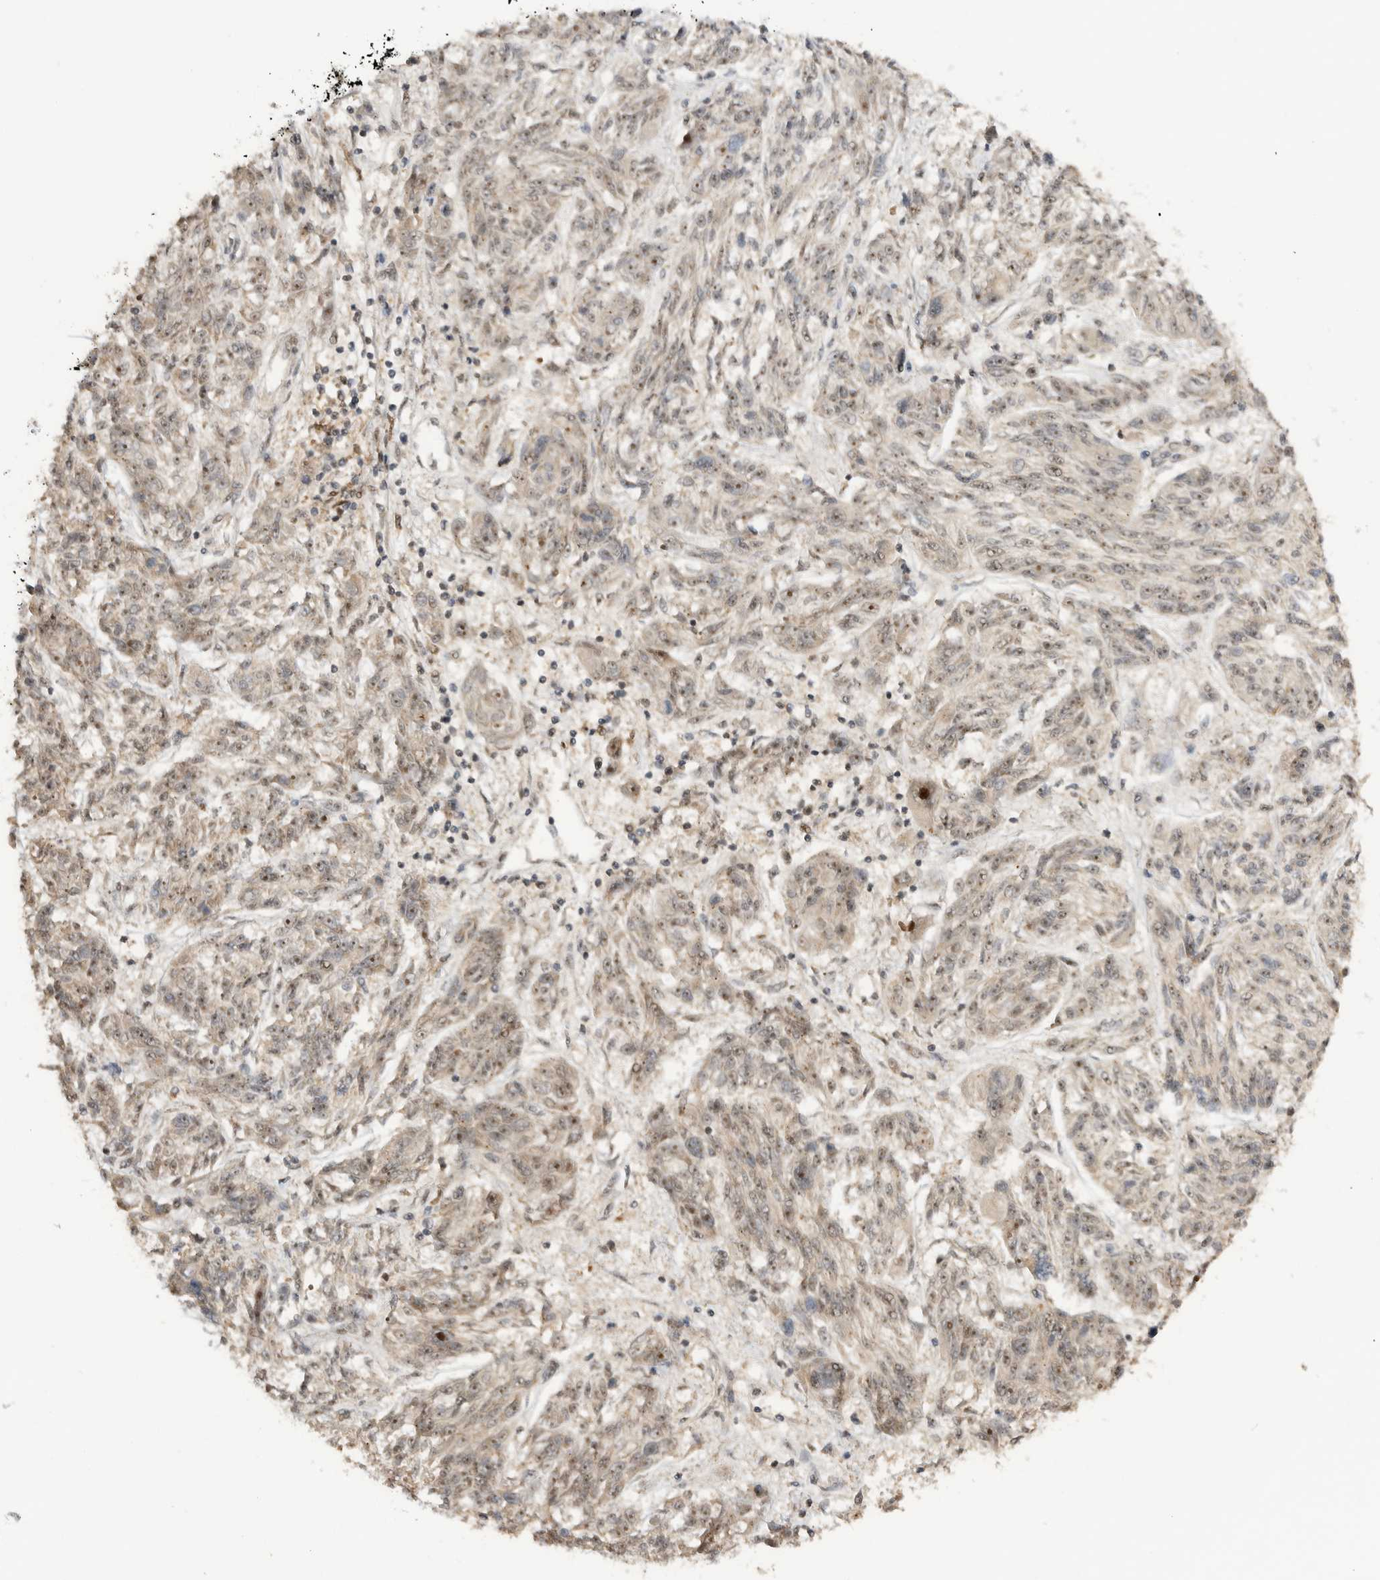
{"staining": {"intensity": "weak", "quantity": ">75%", "location": "cytoplasmic/membranous,nuclear"}, "tissue": "melanoma", "cell_type": "Tumor cells", "image_type": "cancer", "snomed": [{"axis": "morphology", "description": "Malignant melanoma, NOS"}, {"axis": "topography", "description": "Skin"}], "caption": "A brown stain shows weak cytoplasmic/membranous and nuclear positivity of a protein in human malignant melanoma tumor cells. Using DAB (3,3'-diaminobenzidine) (brown) and hematoxylin (blue) stains, captured at high magnification using brightfield microscopy.", "gene": "ALKAL1", "patient": {"sex": "male", "age": 53}}